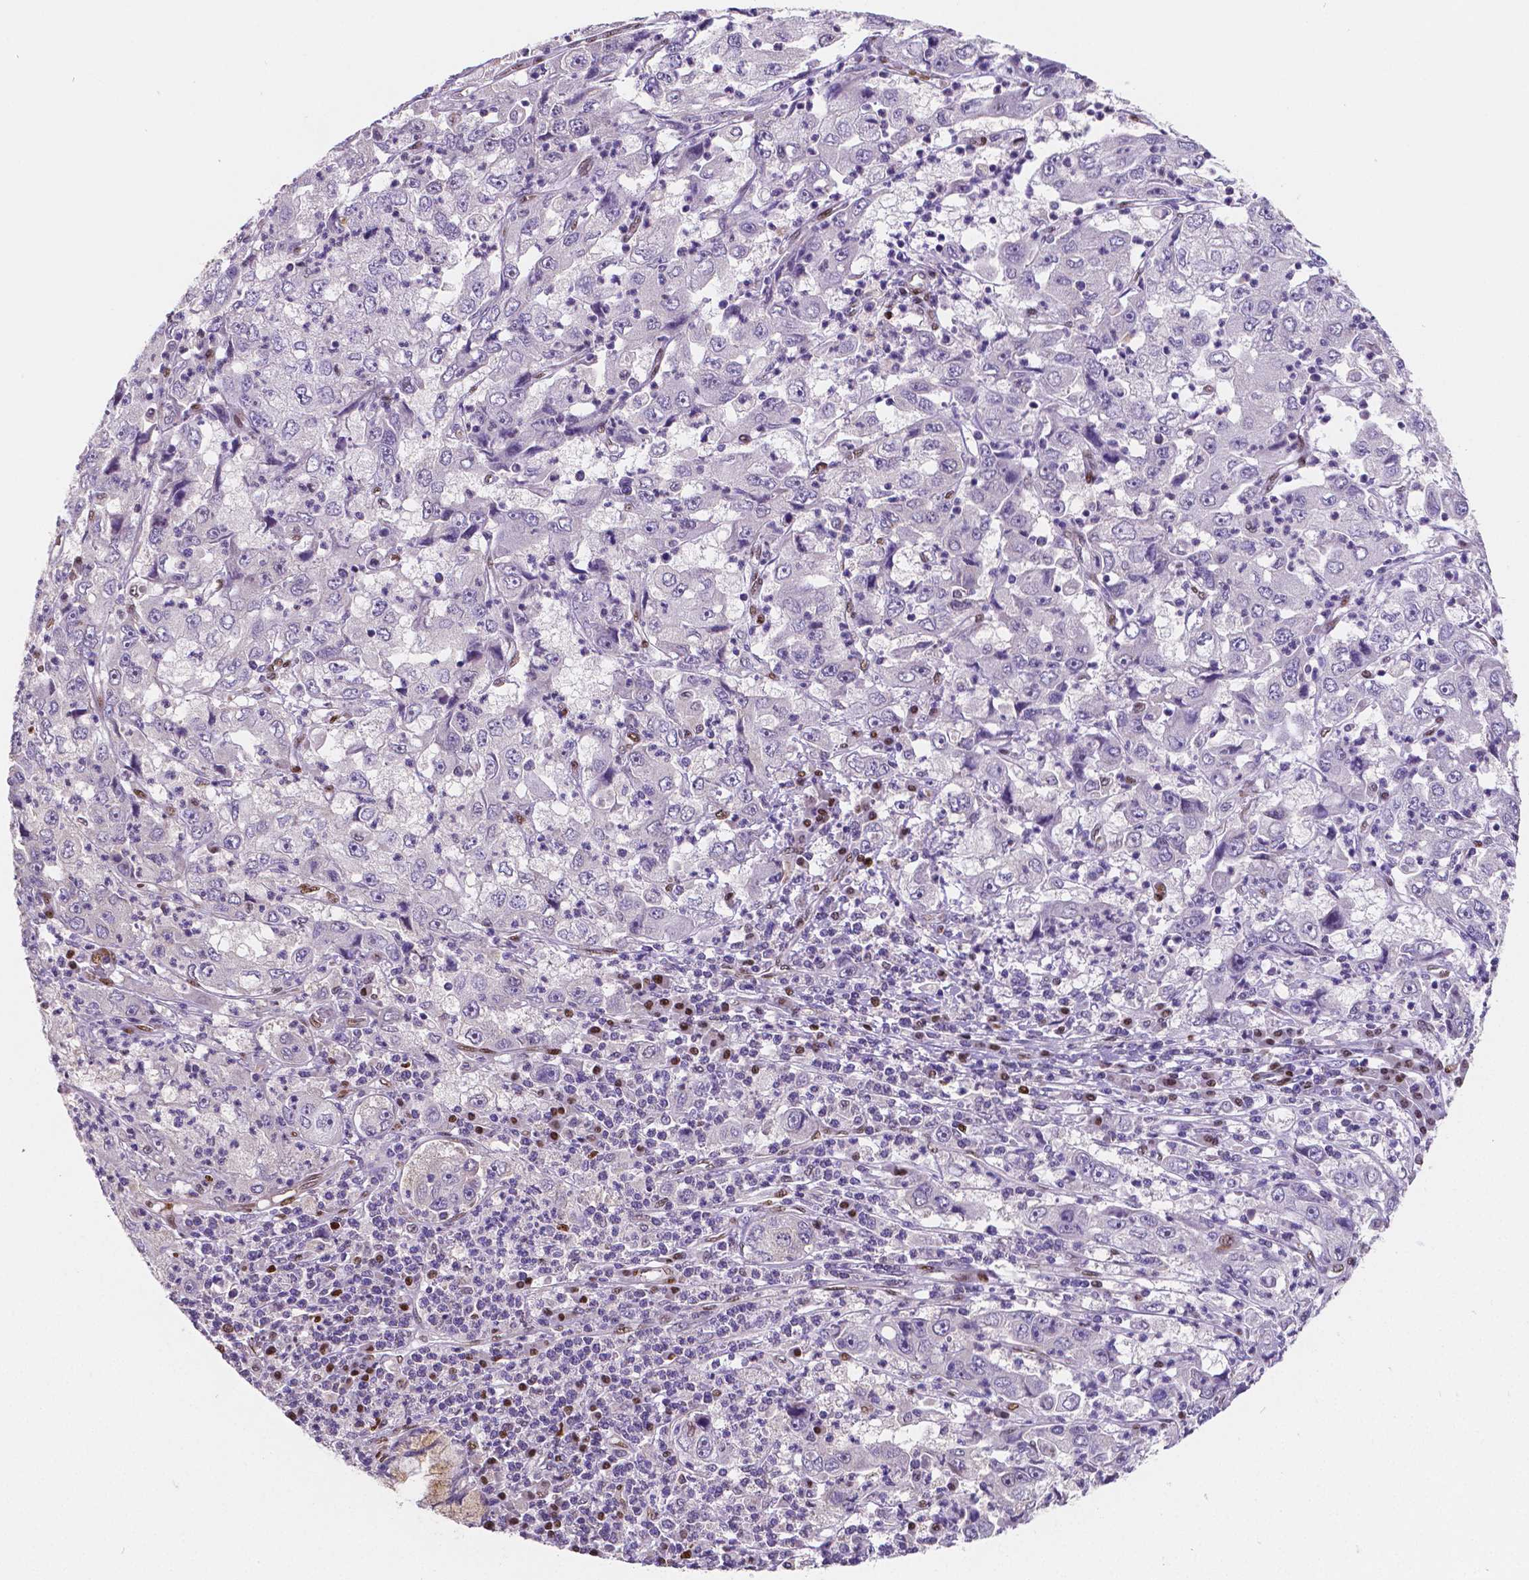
{"staining": {"intensity": "negative", "quantity": "none", "location": "none"}, "tissue": "cervical cancer", "cell_type": "Tumor cells", "image_type": "cancer", "snomed": [{"axis": "morphology", "description": "Squamous cell carcinoma, NOS"}, {"axis": "topography", "description": "Cervix"}], "caption": "This is an immunohistochemistry histopathology image of cervical squamous cell carcinoma. There is no expression in tumor cells.", "gene": "MEF2C", "patient": {"sex": "female", "age": 36}}